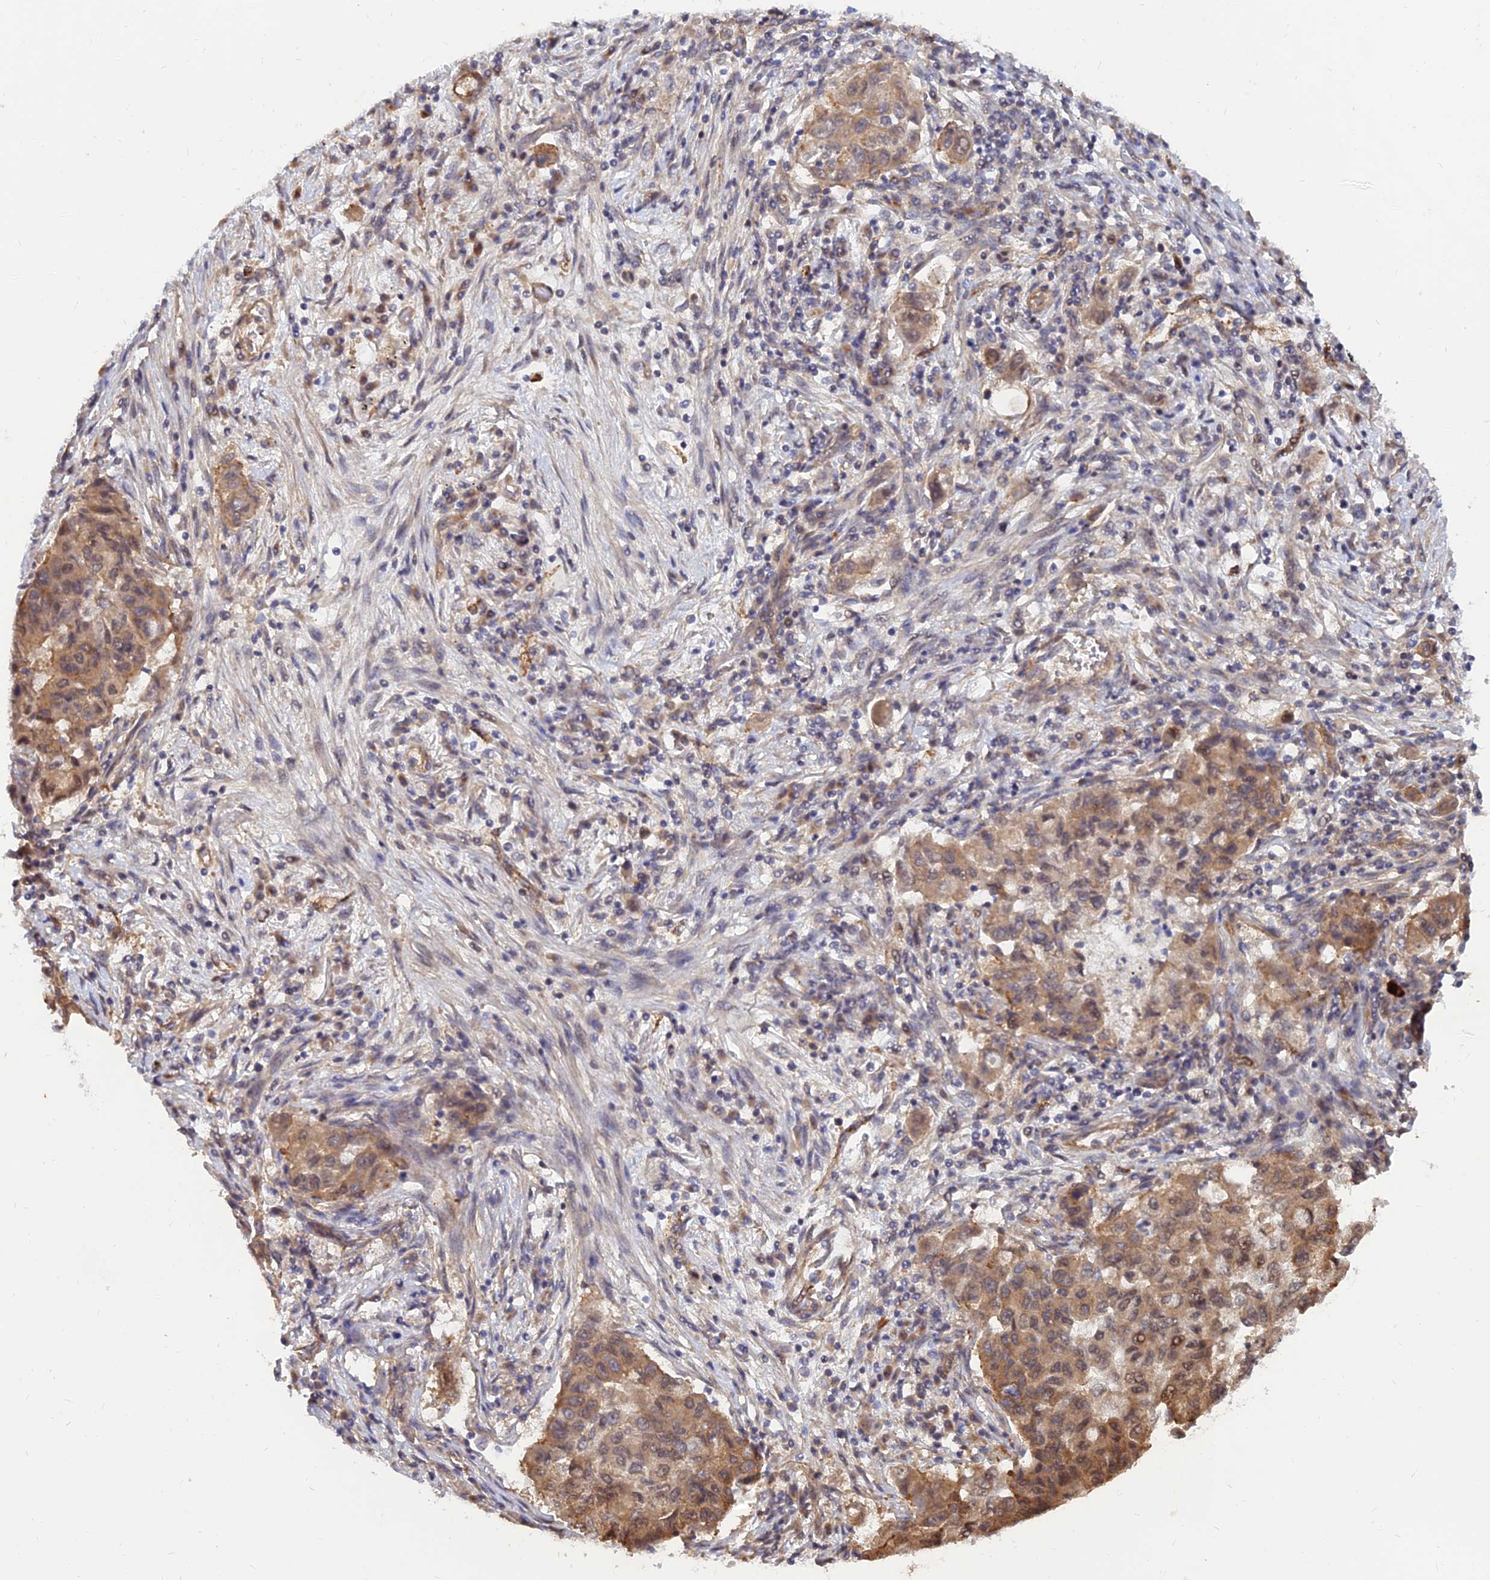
{"staining": {"intensity": "moderate", "quantity": ">75%", "location": "cytoplasmic/membranous,nuclear"}, "tissue": "lung cancer", "cell_type": "Tumor cells", "image_type": "cancer", "snomed": [{"axis": "morphology", "description": "Squamous cell carcinoma, NOS"}, {"axis": "topography", "description": "Lung"}], "caption": "Moderate cytoplasmic/membranous and nuclear protein positivity is appreciated in approximately >75% of tumor cells in squamous cell carcinoma (lung). Immunohistochemistry (ihc) stains the protein in brown and the nuclei are stained blue.", "gene": "WDR41", "patient": {"sex": "male", "age": 74}}